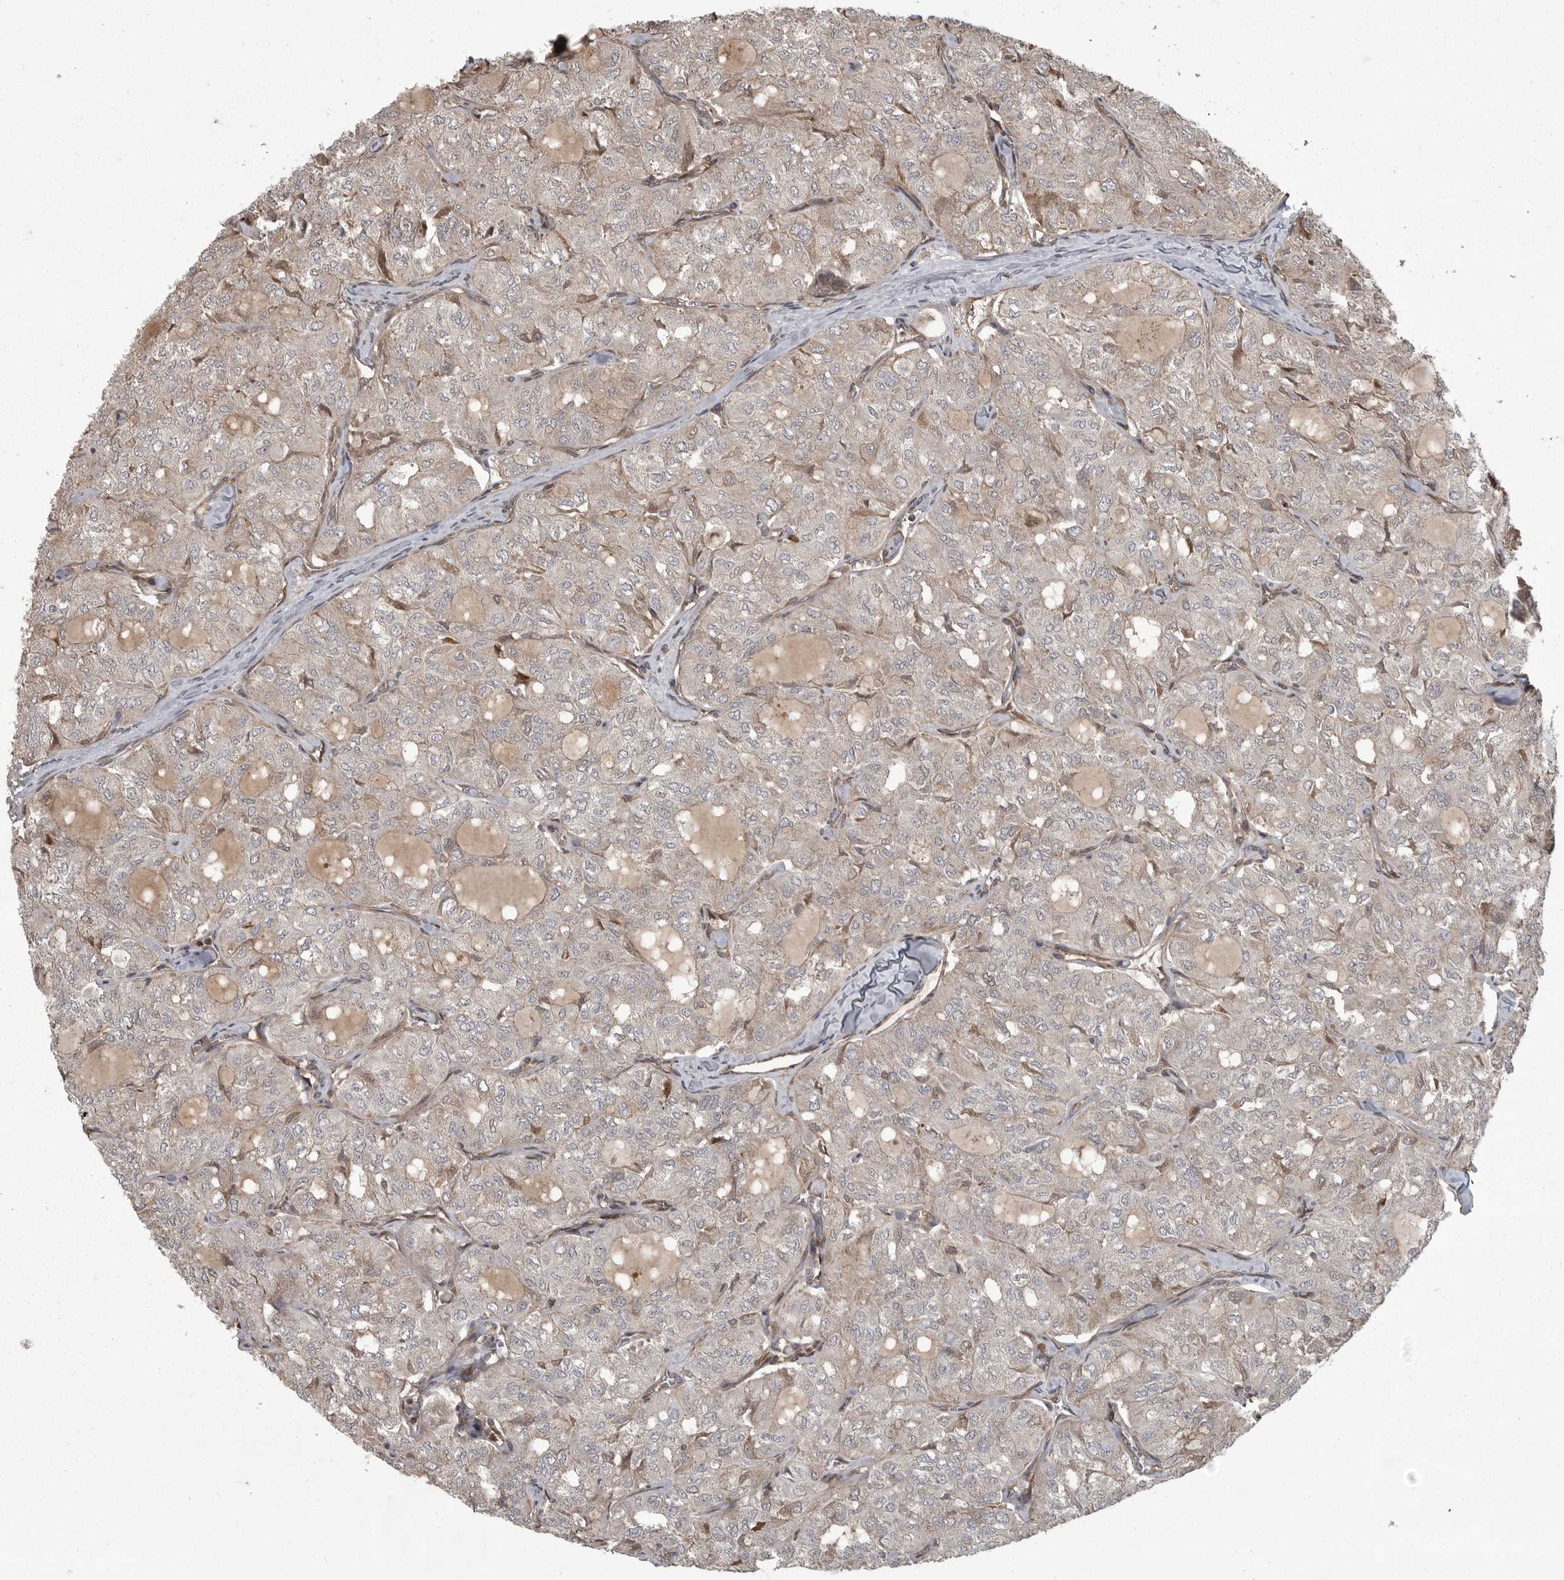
{"staining": {"intensity": "weak", "quantity": "25%-75%", "location": "cytoplasmic/membranous"}, "tissue": "thyroid cancer", "cell_type": "Tumor cells", "image_type": "cancer", "snomed": [{"axis": "morphology", "description": "Follicular adenoma carcinoma, NOS"}, {"axis": "topography", "description": "Thyroid gland"}], "caption": "Follicular adenoma carcinoma (thyroid) stained with a brown dye exhibits weak cytoplasmic/membranous positive expression in approximately 25%-75% of tumor cells.", "gene": "DNAJC8", "patient": {"sex": "male", "age": 75}}